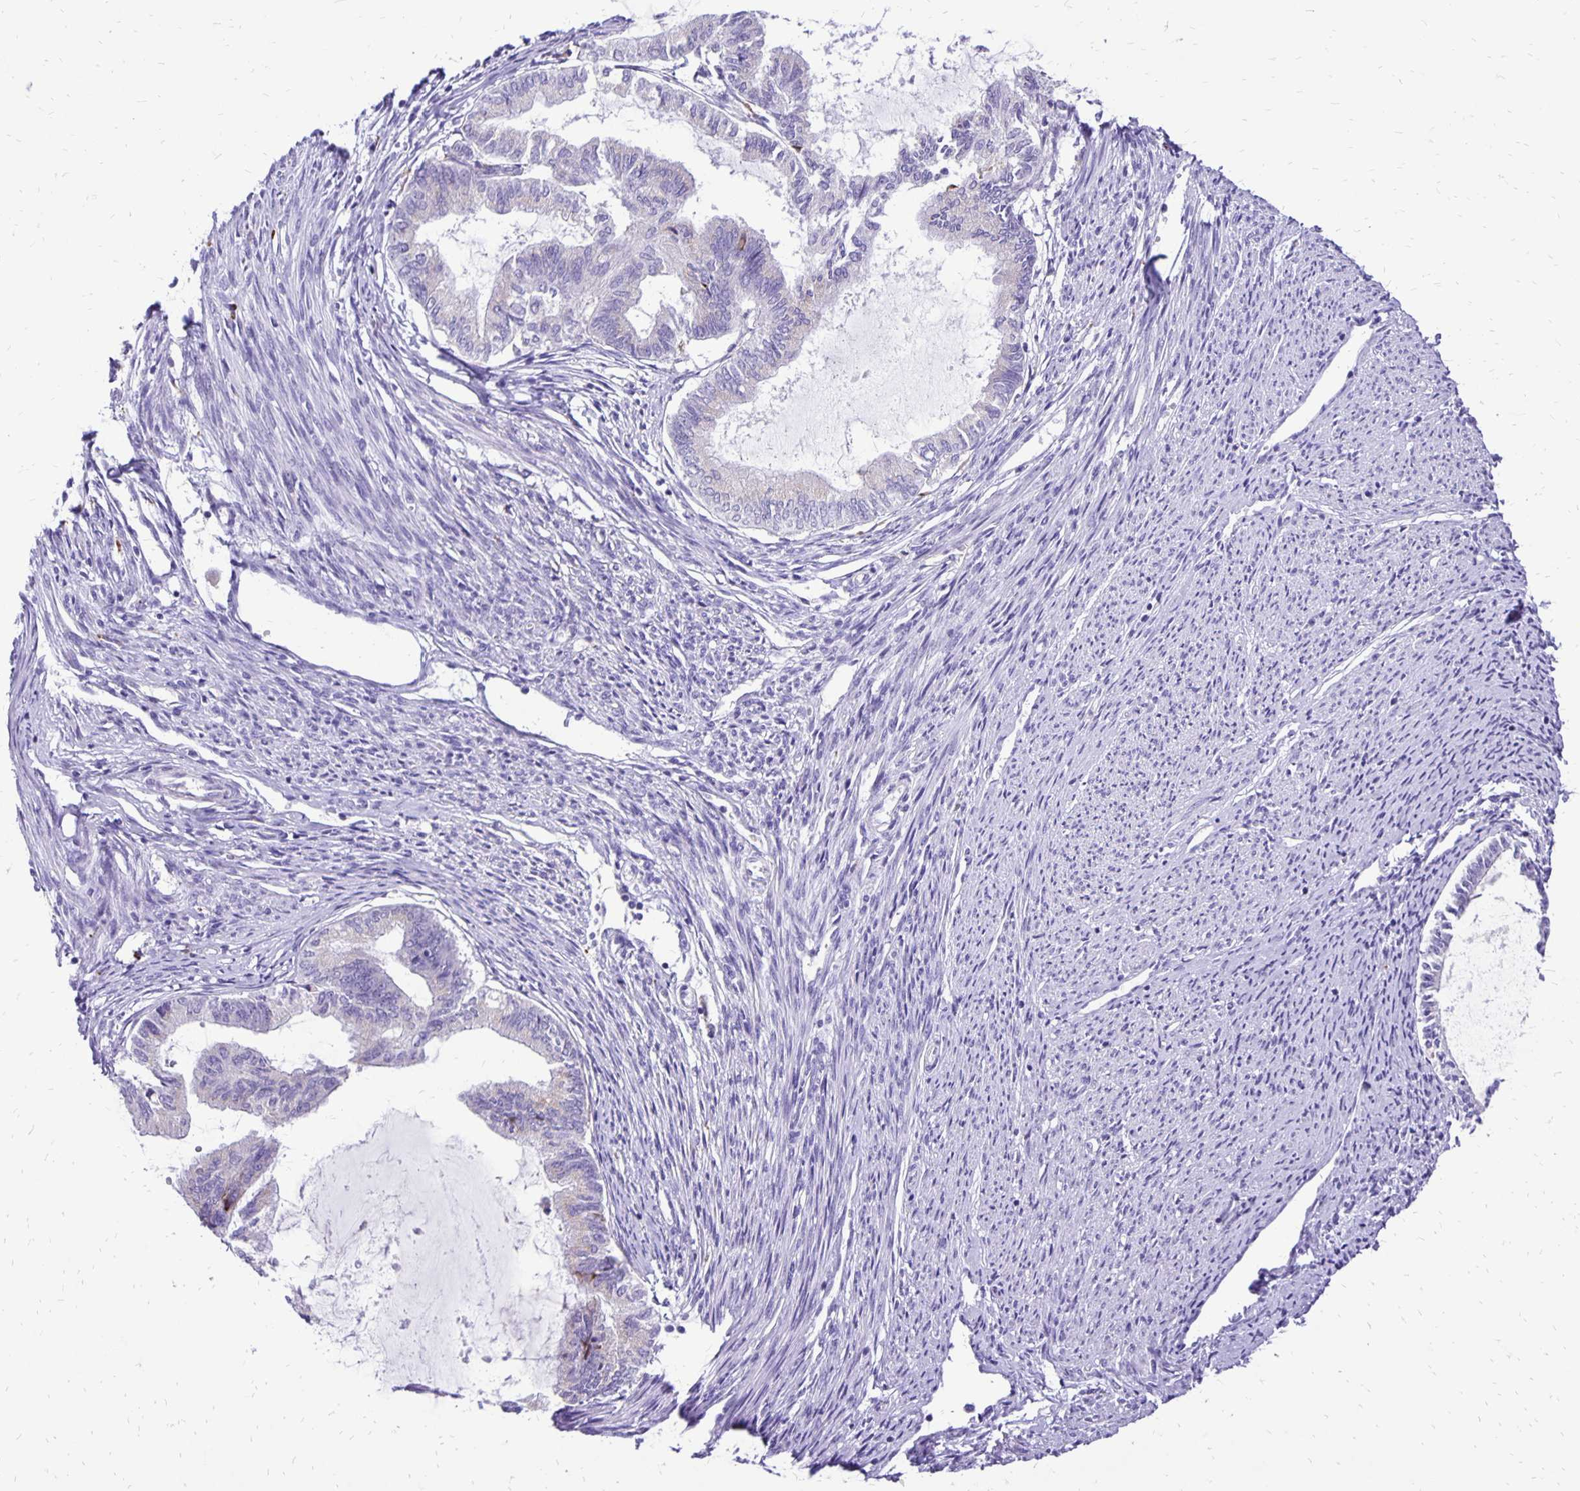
{"staining": {"intensity": "negative", "quantity": "none", "location": "none"}, "tissue": "endometrial cancer", "cell_type": "Tumor cells", "image_type": "cancer", "snomed": [{"axis": "morphology", "description": "Adenocarcinoma, NOS"}, {"axis": "topography", "description": "Endometrium"}], "caption": "Endometrial cancer (adenocarcinoma) was stained to show a protein in brown. There is no significant staining in tumor cells.", "gene": "EIF5A", "patient": {"sex": "female", "age": 86}}